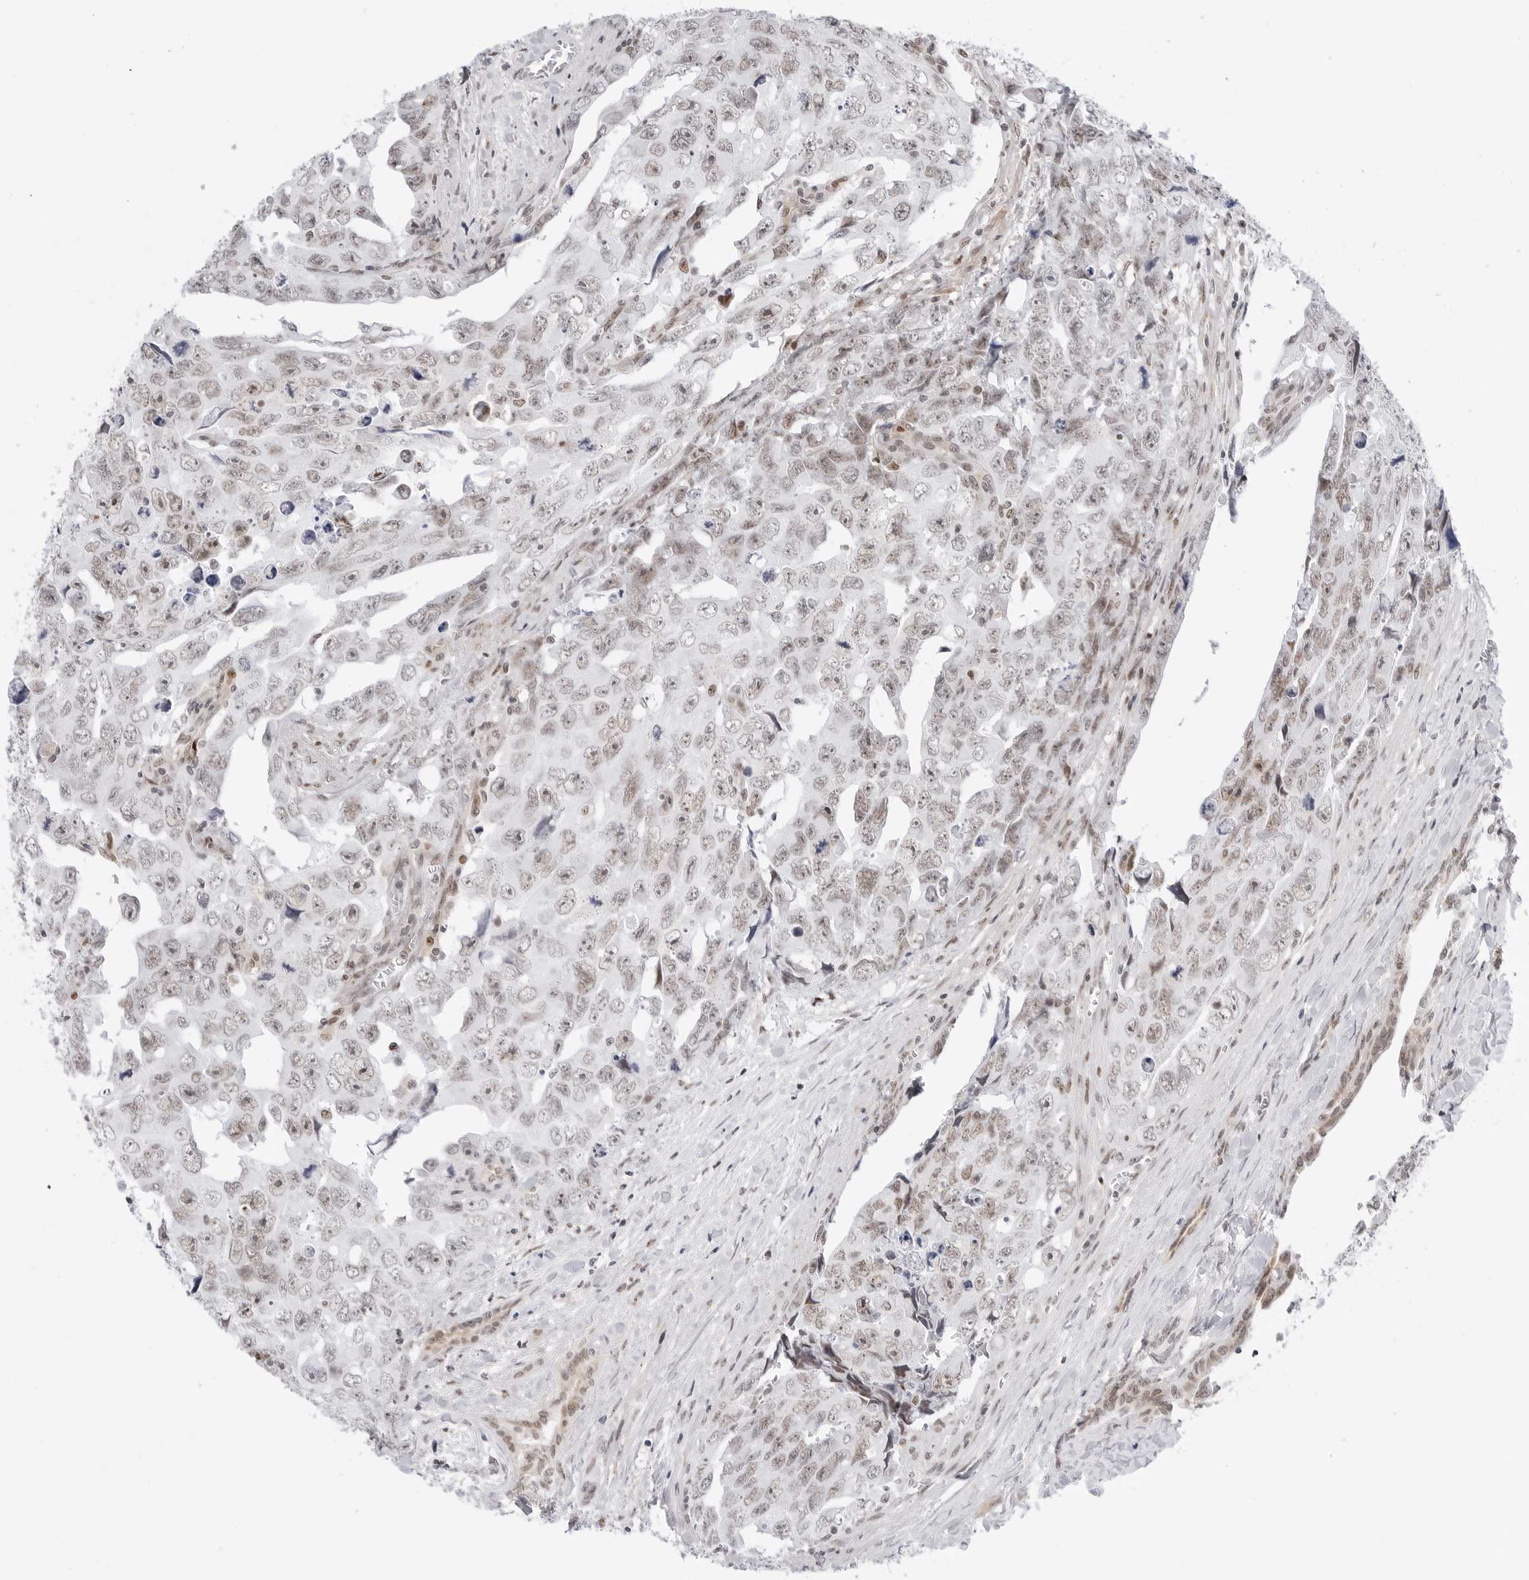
{"staining": {"intensity": "weak", "quantity": "25%-75%", "location": "nuclear"}, "tissue": "testis cancer", "cell_type": "Tumor cells", "image_type": "cancer", "snomed": [{"axis": "morphology", "description": "Carcinoma, Embryonal, NOS"}, {"axis": "topography", "description": "Testis"}], "caption": "A photomicrograph of testis embryonal carcinoma stained for a protein demonstrates weak nuclear brown staining in tumor cells. The protein of interest is shown in brown color, while the nuclei are stained blue.", "gene": "C1orf162", "patient": {"sex": "male", "age": 28}}